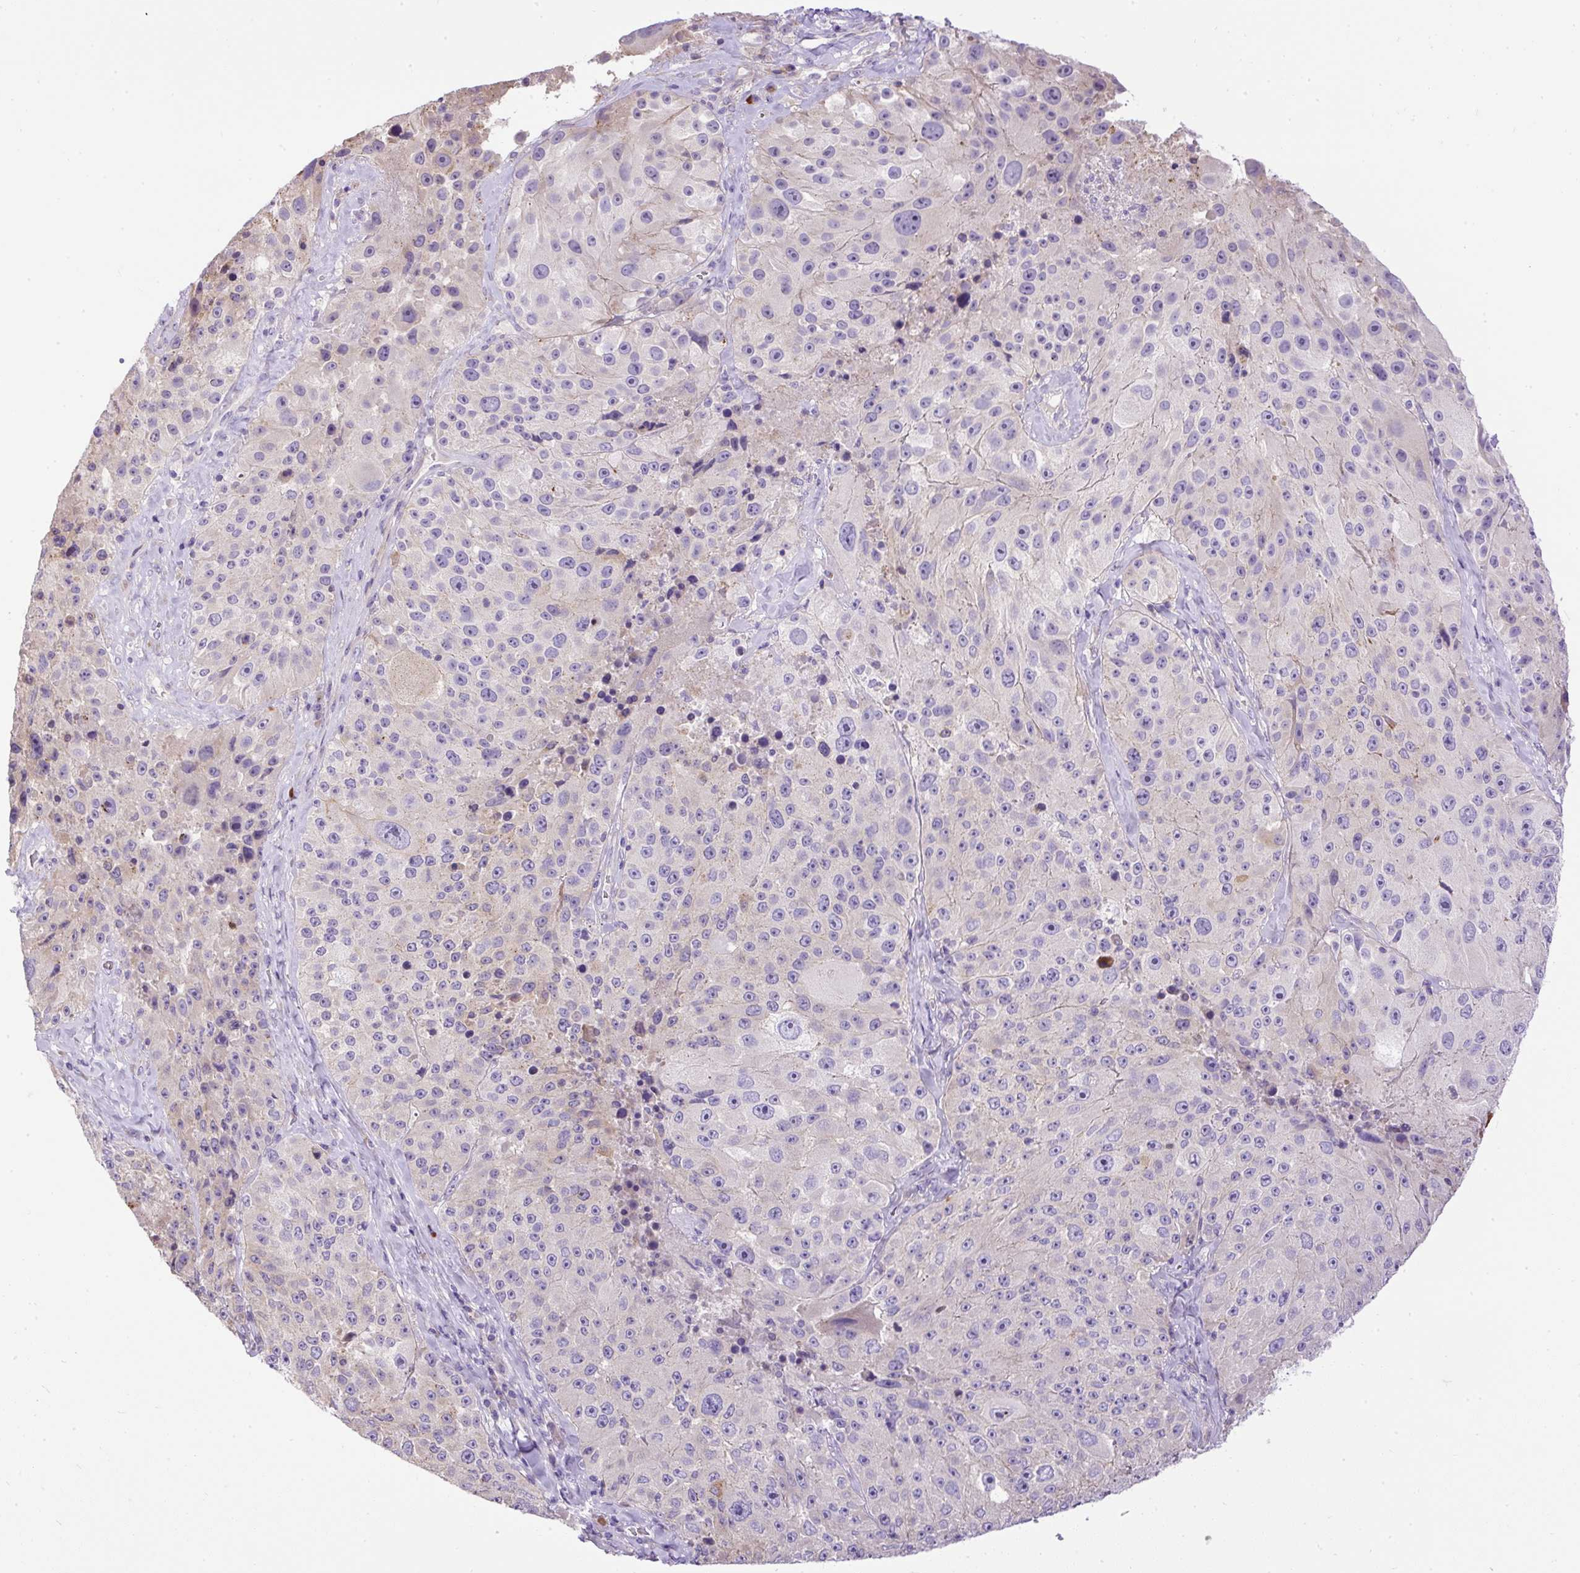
{"staining": {"intensity": "negative", "quantity": "none", "location": "none"}, "tissue": "melanoma", "cell_type": "Tumor cells", "image_type": "cancer", "snomed": [{"axis": "morphology", "description": "Malignant melanoma, Metastatic site"}, {"axis": "topography", "description": "Lymph node"}], "caption": "Protein analysis of melanoma shows no significant staining in tumor cells. The staining is performed using DAB (3,3'-diaminobenzidine) brown chromogen with nuclei counter-stained in using hematoxylin.", "gene": "CFAP47", "patient": {"sex": "male", "age": 62}}